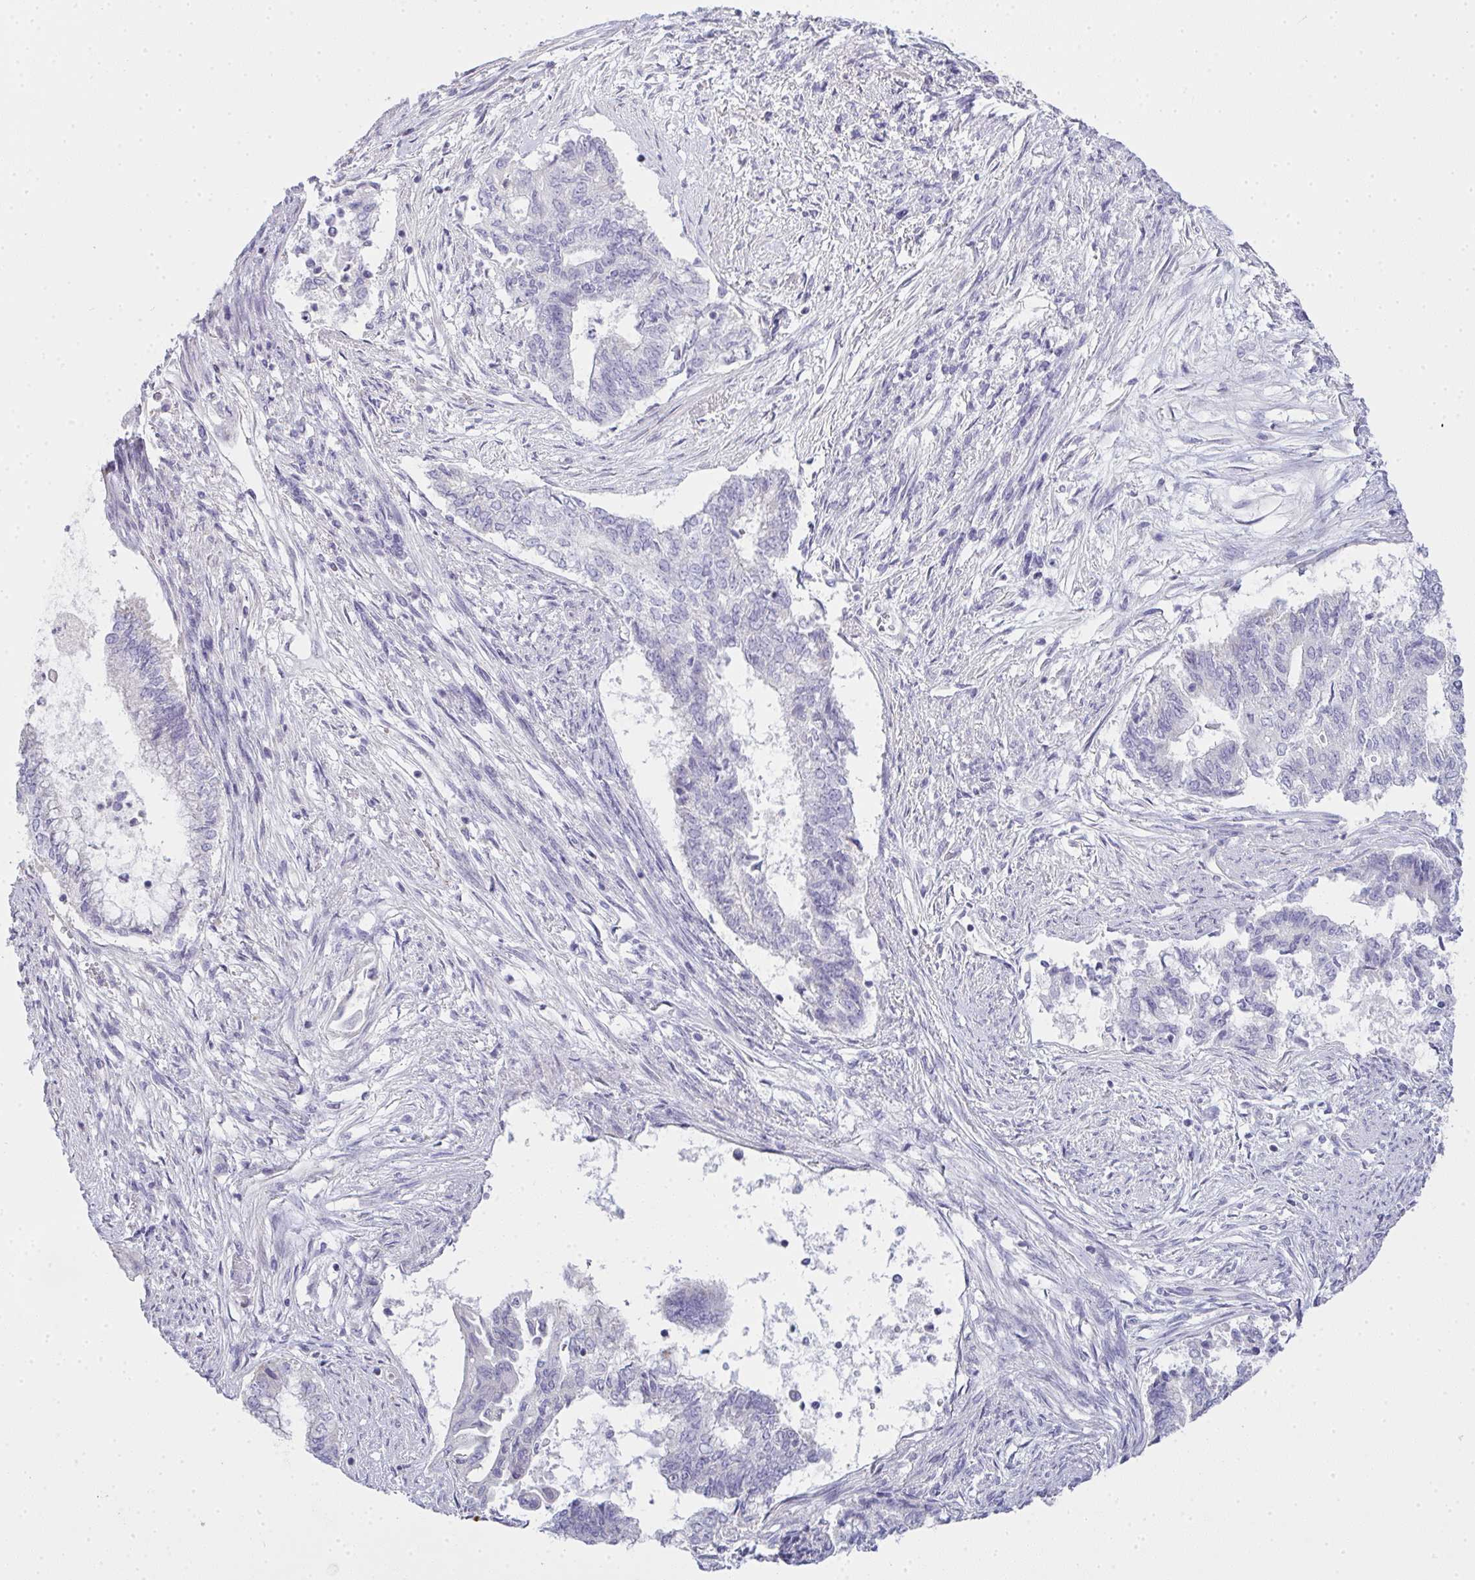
{"staining": {"intensity": "negative", "quantity": "none", "location": "none"}, "tissue": "endometrial cancer", "cell_type": "Tumor cells", "image_type": "cancer", "snomed": [{"axis": "morphology", "description": "Adenocarcinoma, NOS"}, {"axis": "topography", "description": "Endometrium"}], "caption": "Photomicrograph shows no protein staining in tumor cells of endometrial cancer tissue.", "gene": "GSDMB", "patient": {"sex": "female", "age": 65}}